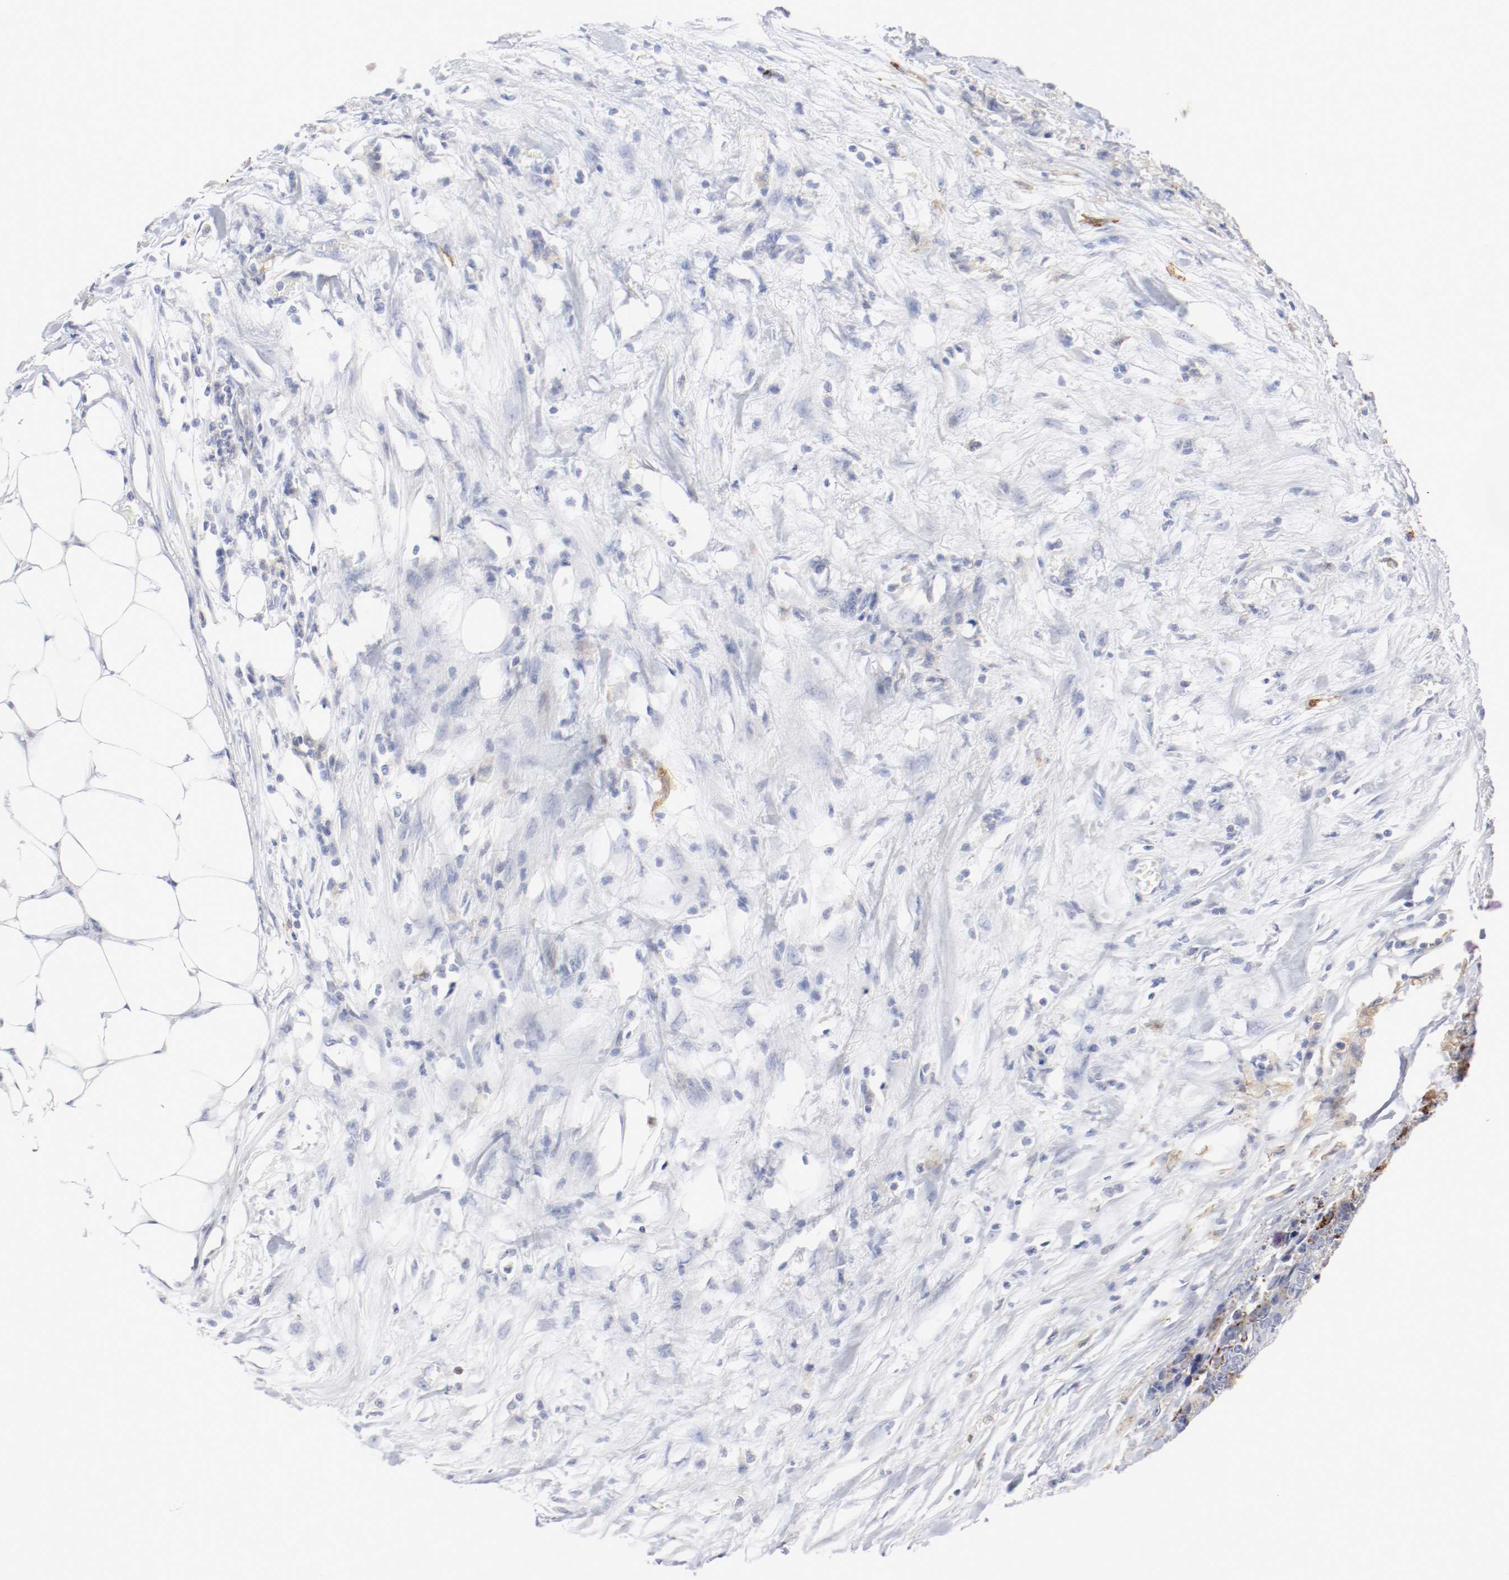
{"staining": {"intensity": "moderate", "quantity": "<25%", "location": "cytoplasmic/membranous"}, "tissue": "colorectal cancer", "cell_type": "Tumor cells", "image_type": "cancer", "snomed": [{"axis": "morphology", "description": "Adenocarcinoma, NOS"}, {"axis": "topography", "description": "Colon"}], "caption": "High-magnification brightfield microscopy of adenocarcinoma (colorectal) stained with DAB (3,3'-diaminobenzidine) (brown) and counterstained with hematoxylin (blue). tumor cells exhibit moderate cytoplasmic/membranous staining is present in approximately<25% of cells.", "gene": "ITGAX", "patient": {"sex": "female", "age": 86}}